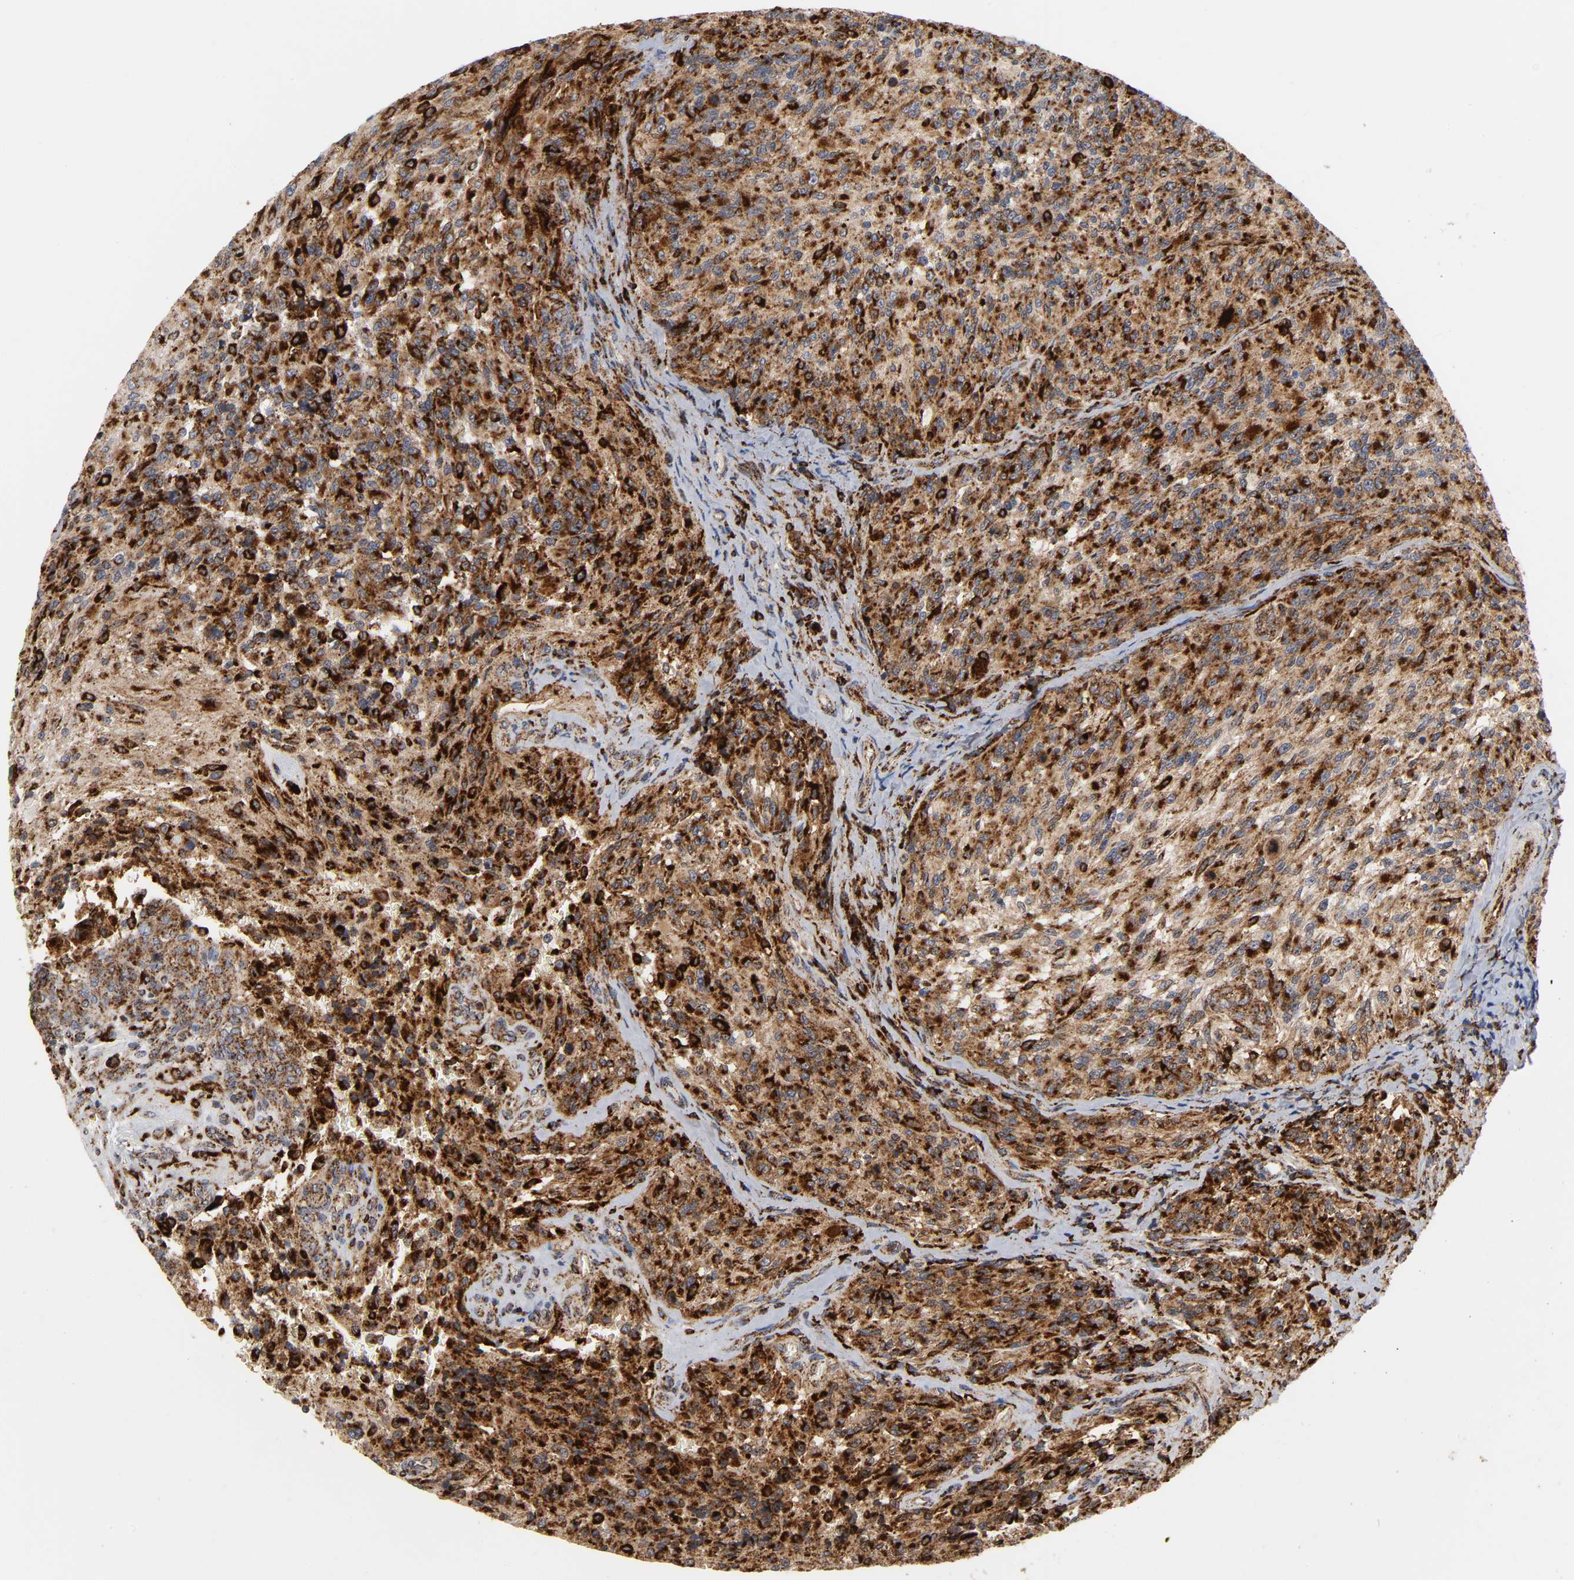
{"staining": {"intensity": "strong", "quantity": ">75%", "location": "cytoplasmic/membranous"}, "tissue": "glioma", "cell_type": "Tumor cells", "image_type": "cancer", "snomed": [{"axis": "morphology", "description": "Normal tissue, NOS"}, {"axis": "morphology", "description": "Glioma, malignant, High grade"}, {"axis": "topography", "description": "Cerebral cortex"}], "caption": "High-grade glioma (malignant) tissue displays strong cytoplasmic/membranous positivity in about >75% of tumor cells, visualized by immunohistochemistry.", "gene": "PSAP", "patient": {"sex": "male", "age": 56}}